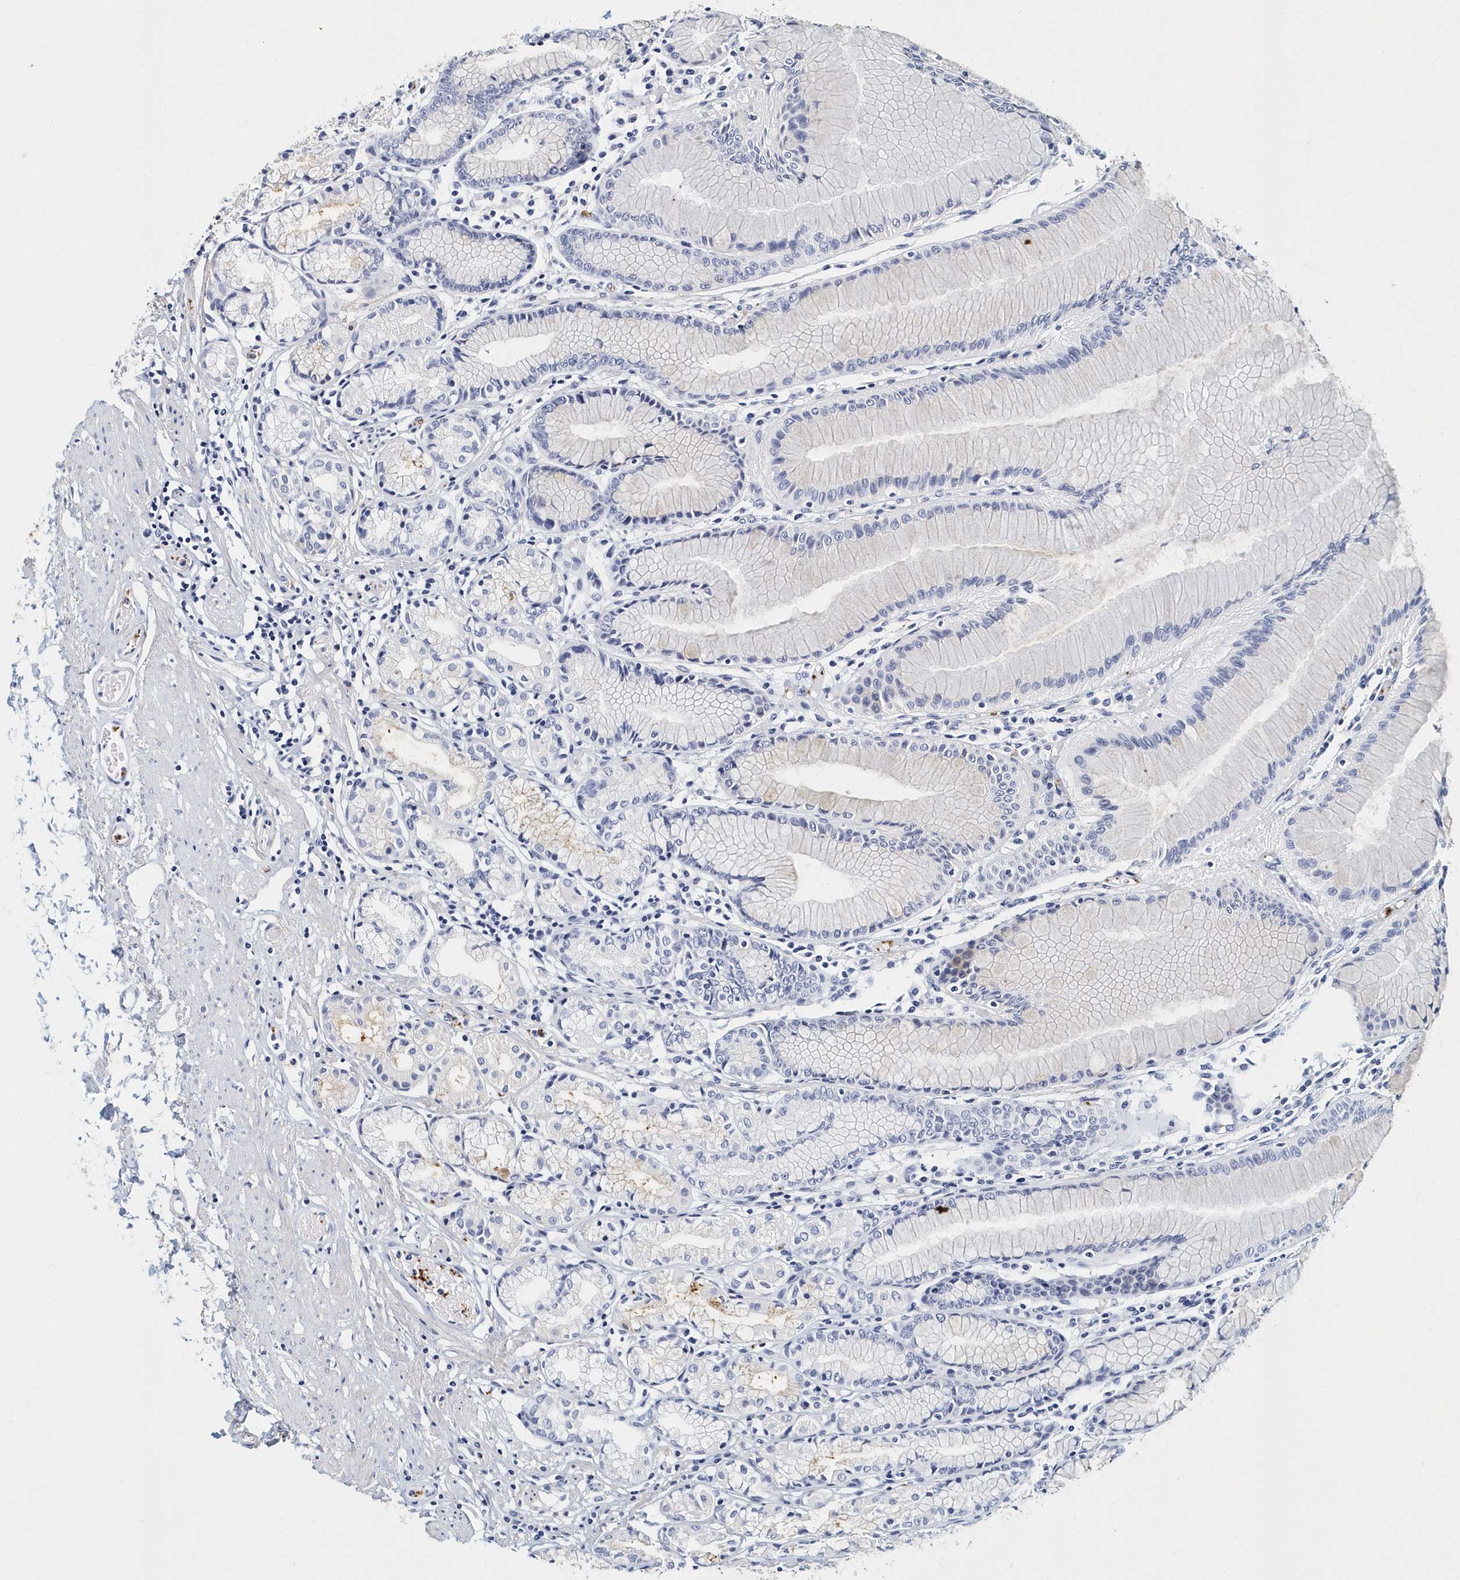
{"staining": {"intensity": "weak", "quantity": "<25%", "location": "cytoplasmic/membranous"}, "tissue": "stomach", "cell_type": "Glandular cells", "image_type": "normal", "snomed": [{"axis": "morphology", "description": "Normal tissue, NOS"}, {"axis": "topography", "description": "Stomach"}], "caption": "There is no significant expression in glandular cells of stomach. (DAB IHC visualized using brightfield microscopy, high magnification).", "gene": "ITGA2B", "patient": {"sex": "female", "age": 57}}